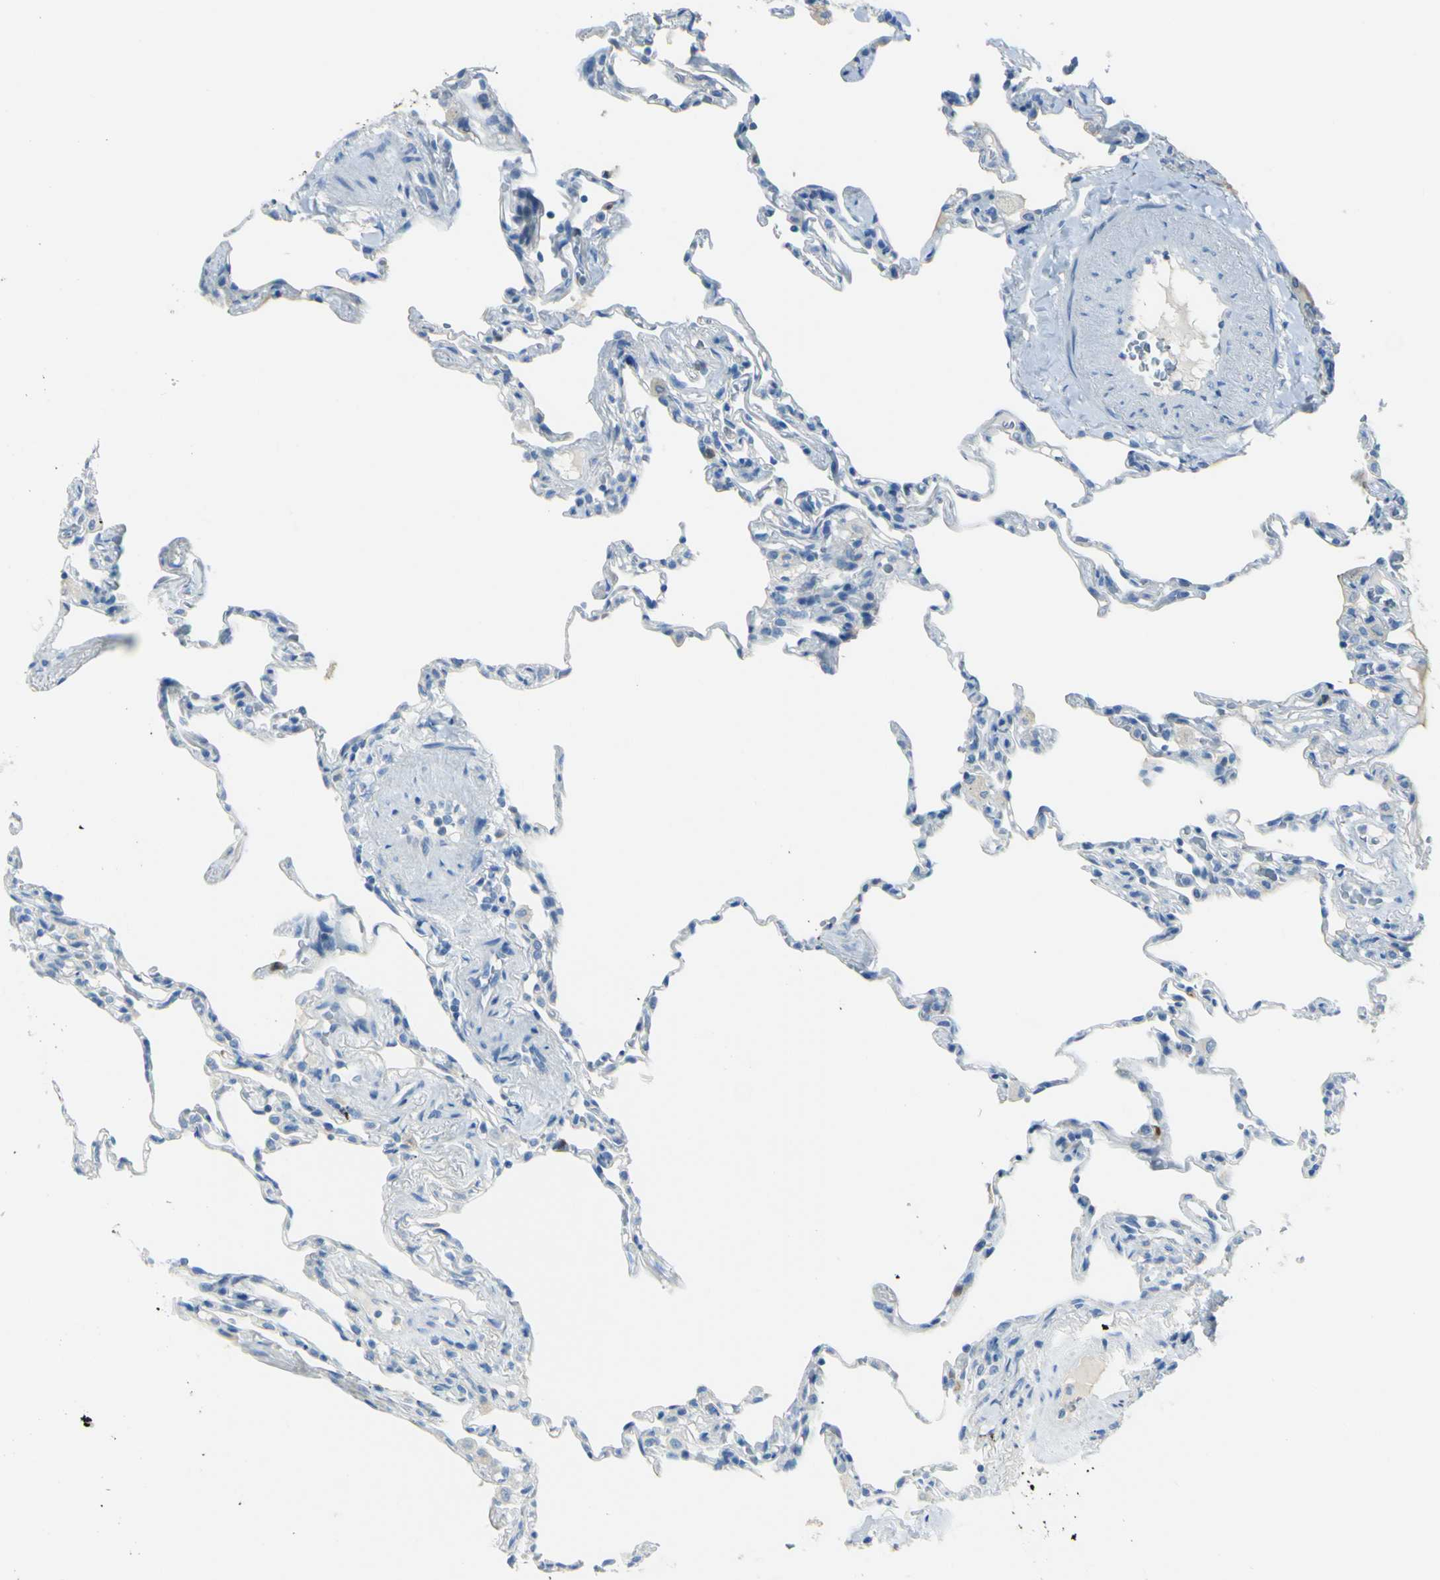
{"staining": {"intensity": "negative", "quantity": "none", "location": "none"}, "tissue": "lung", "cell_type": "Alveolar cells", "image_type": "normal", "snomed": [{"axis": "morphology", "description": "Normal tissue, NOS"}, {"axis": "topography", "description": "Lung"}], "caption": "Immunohistochemistry of unremarkable human lung exhibits no positivity in alveolar cells.", "gene": "ZNF557", "patient": {"sex": "male", "age": 59}}